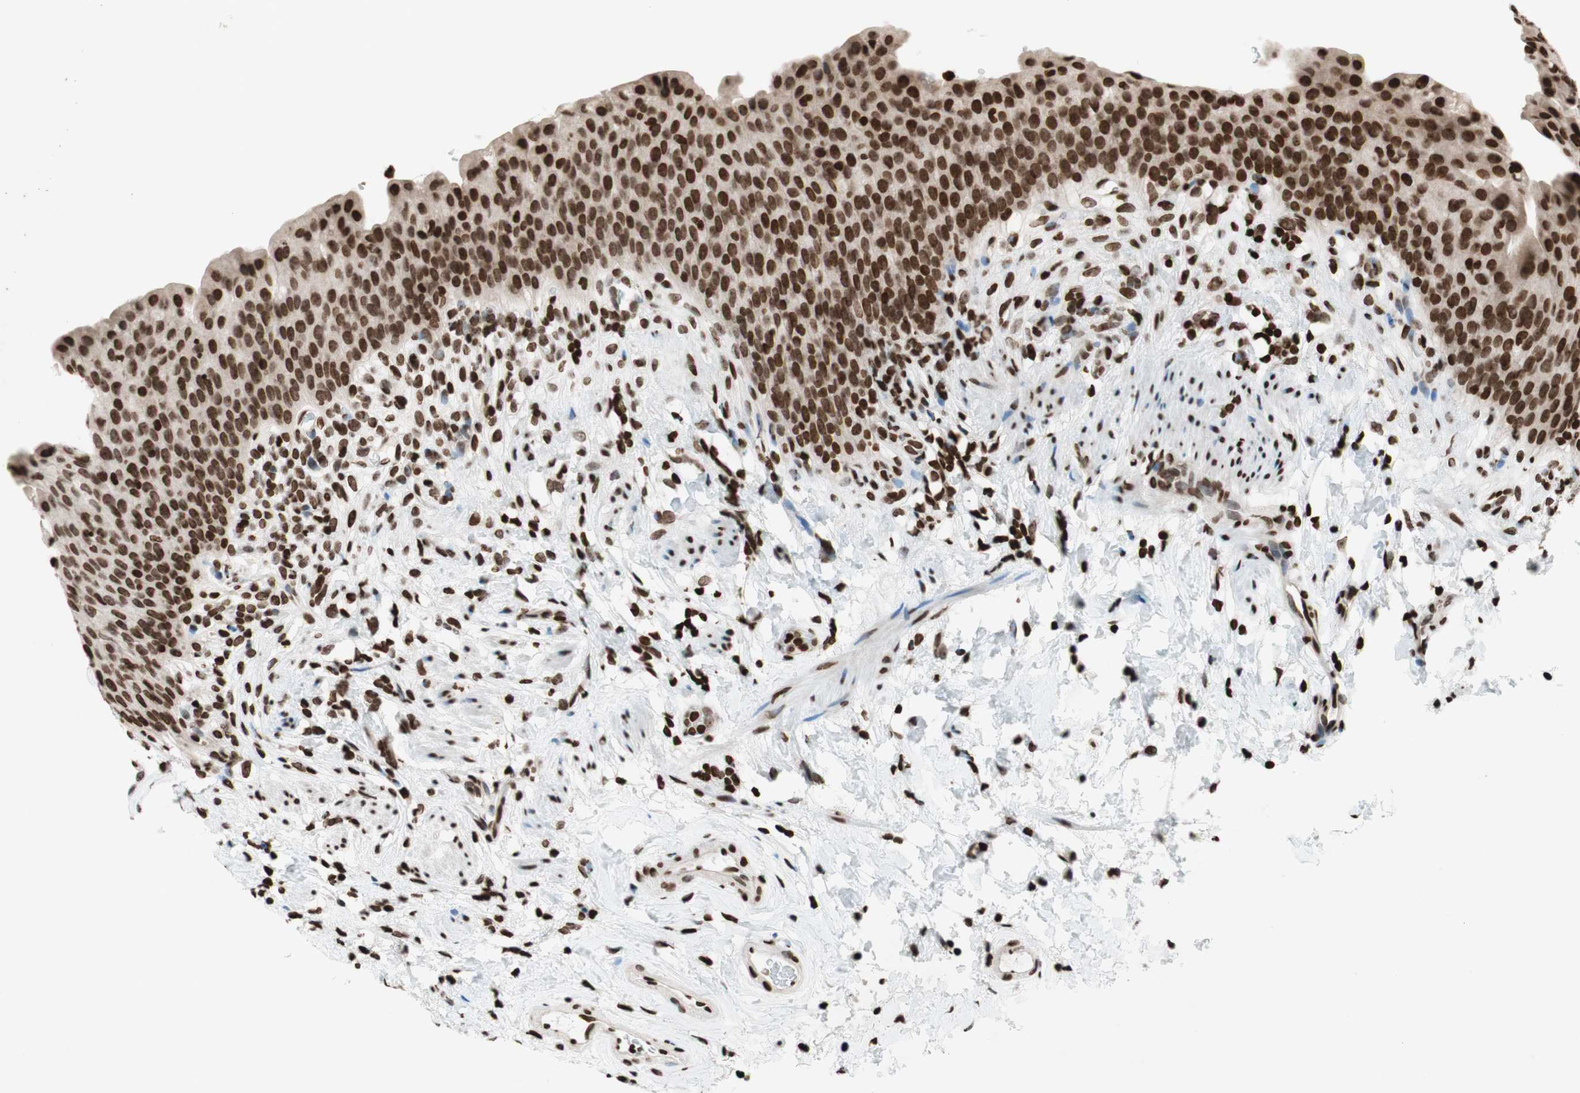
{"staining": {"intensity": "strong", "quantity": ">75%", "location": "nuclear"}, "tissue": "urinary bladder", "cell_type": "Urothelial cells", "image_type": "normal", "snomed": [{"axis": "morphology", "description": "Normal tissue, NOS"}, {"axis": "topography", "description": "Urinary bladder"}], "caption": "Immunohistochemistry histopathology image of benign urinary bladder: human urinary bladder stained using immunohistochemistry demonstrates high levels of strong protein expression localized specifically in the nuclear of urothelial cells, appearing as a nuclear brown color.", "gene": "NCOA3", "patient": {"sex": "female", "age": 79}}